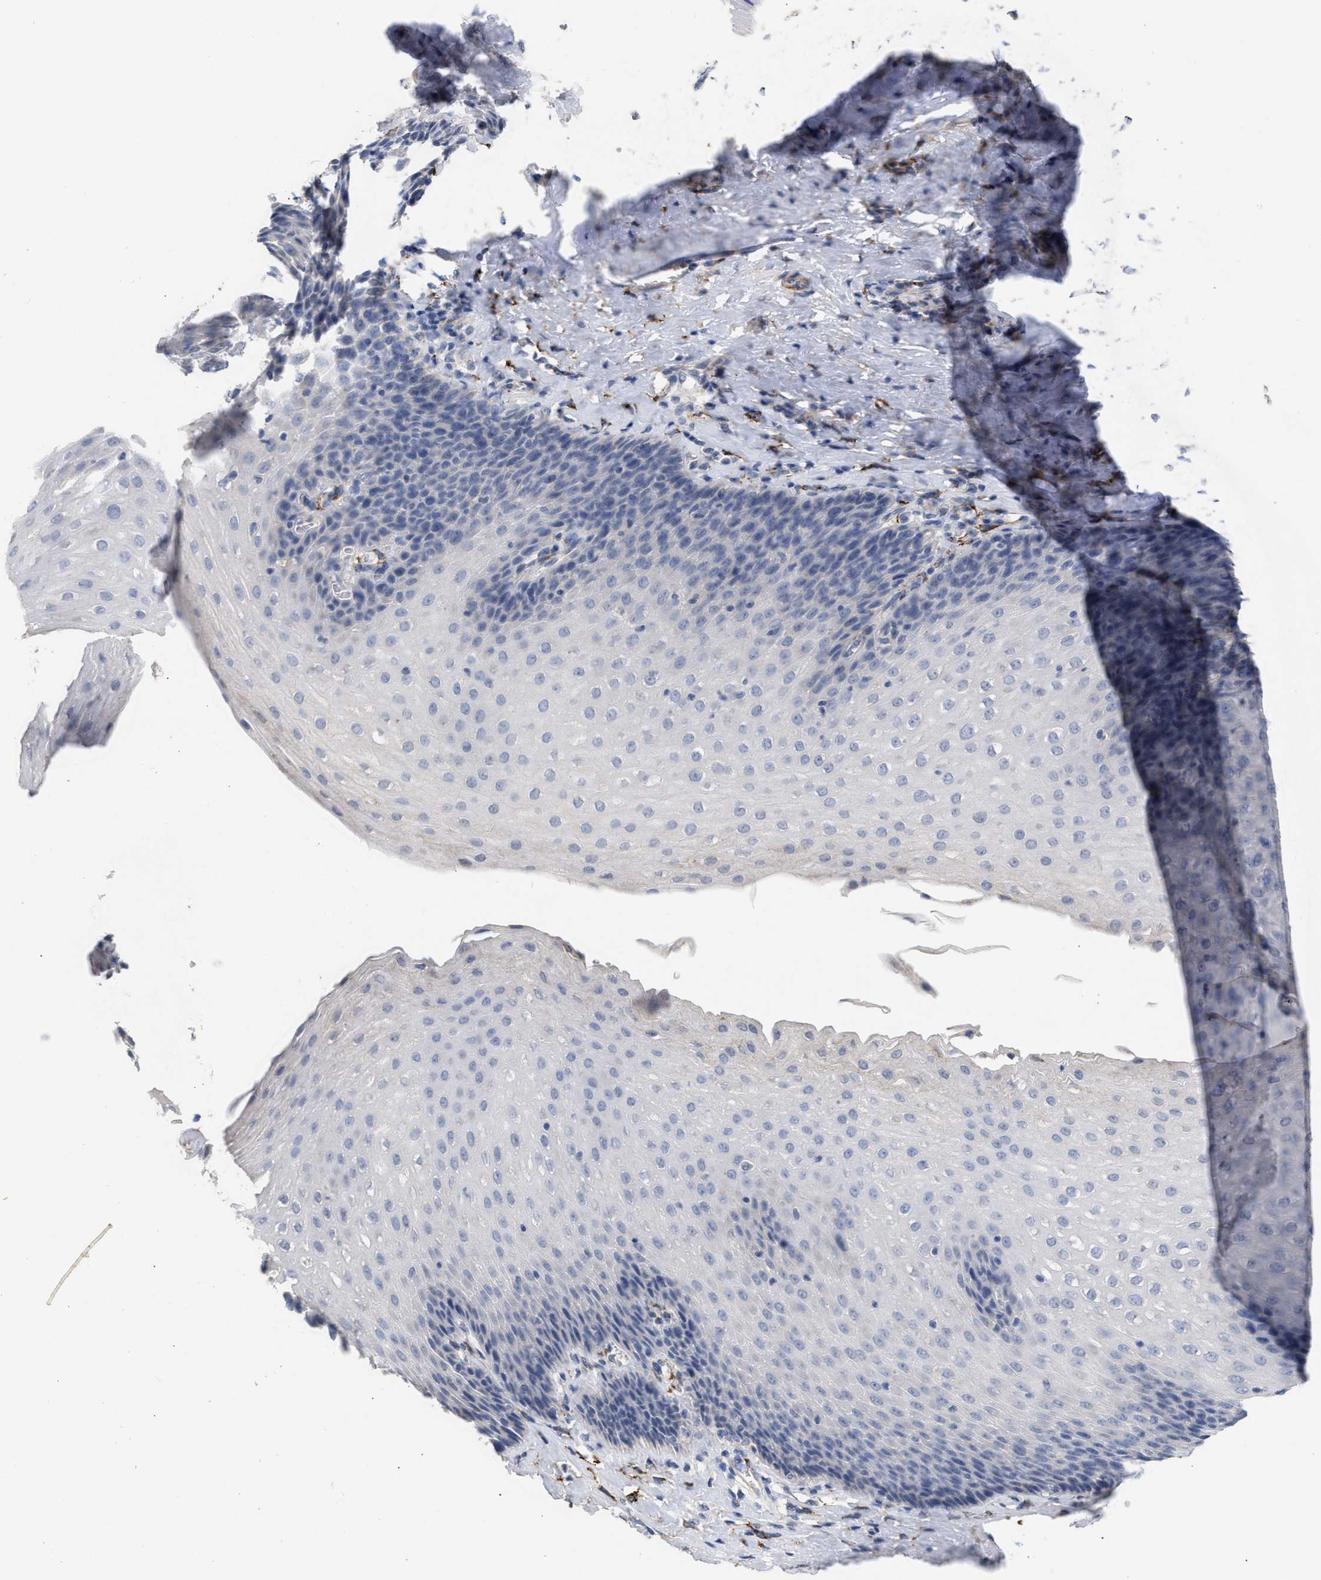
{"staining": {"intensity": "negative", "quantity": "none", "location": "none"}, "tissue": "esophagus", "cell_type": "Squamous epithelial cells", "image_type": "normal", "snomed": [{"axis": "morphology", "description": "Normal tissue, NOS"}, {"axis": "topography", "description": "Esophagus"}], "caption": "An IHC histopathology image of unremarkable esophagus is shown. There is no staining in squamous epithelial cells of esophagus.", "gene": "SELENOM", "patient": {"sex": "female", "age": 61}}